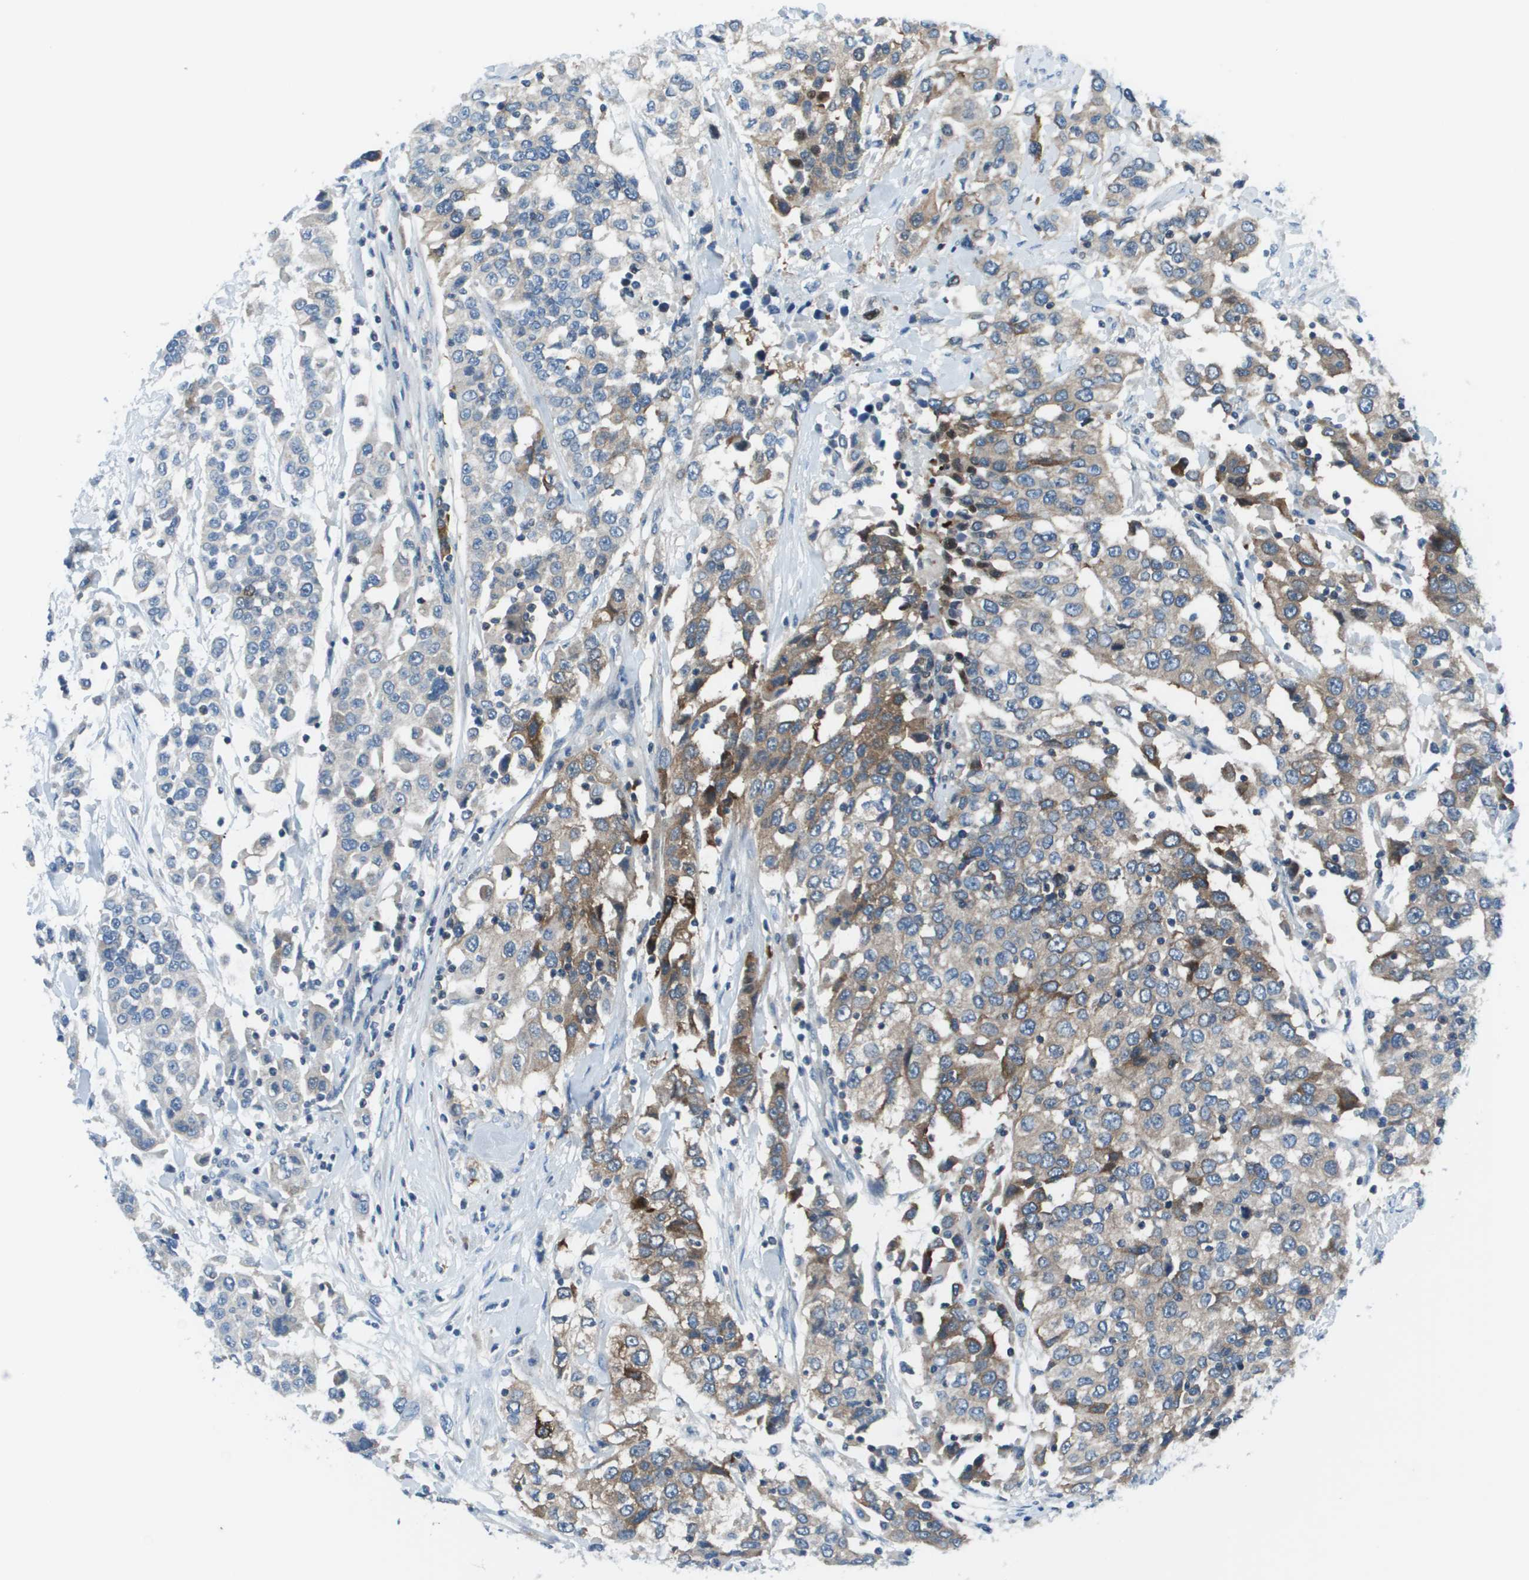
{"staining": {"intensity": "weak", "quantity": "25%-75%", "location": "cytoplasmic/membranous"}, "tissue": "urothelial cancer", "cell_type": "Tumor cells", "image_type": "cancer", "snomed": [{"axis": "morphology", "description": "Urothelial carcinoma, High grade"}, {"axis": "topography", "description": "Urinary bladder"}], "caption": "A high-resolution image shows immunohistochemistry staining of urothelial carcinoma (high-grade), which shows weak cytoplasmic/membranous positivity in approximately 25%-75% of tumor cells.", "gene": "STIP1", "patient": {"sex": "female", "age": 80}}